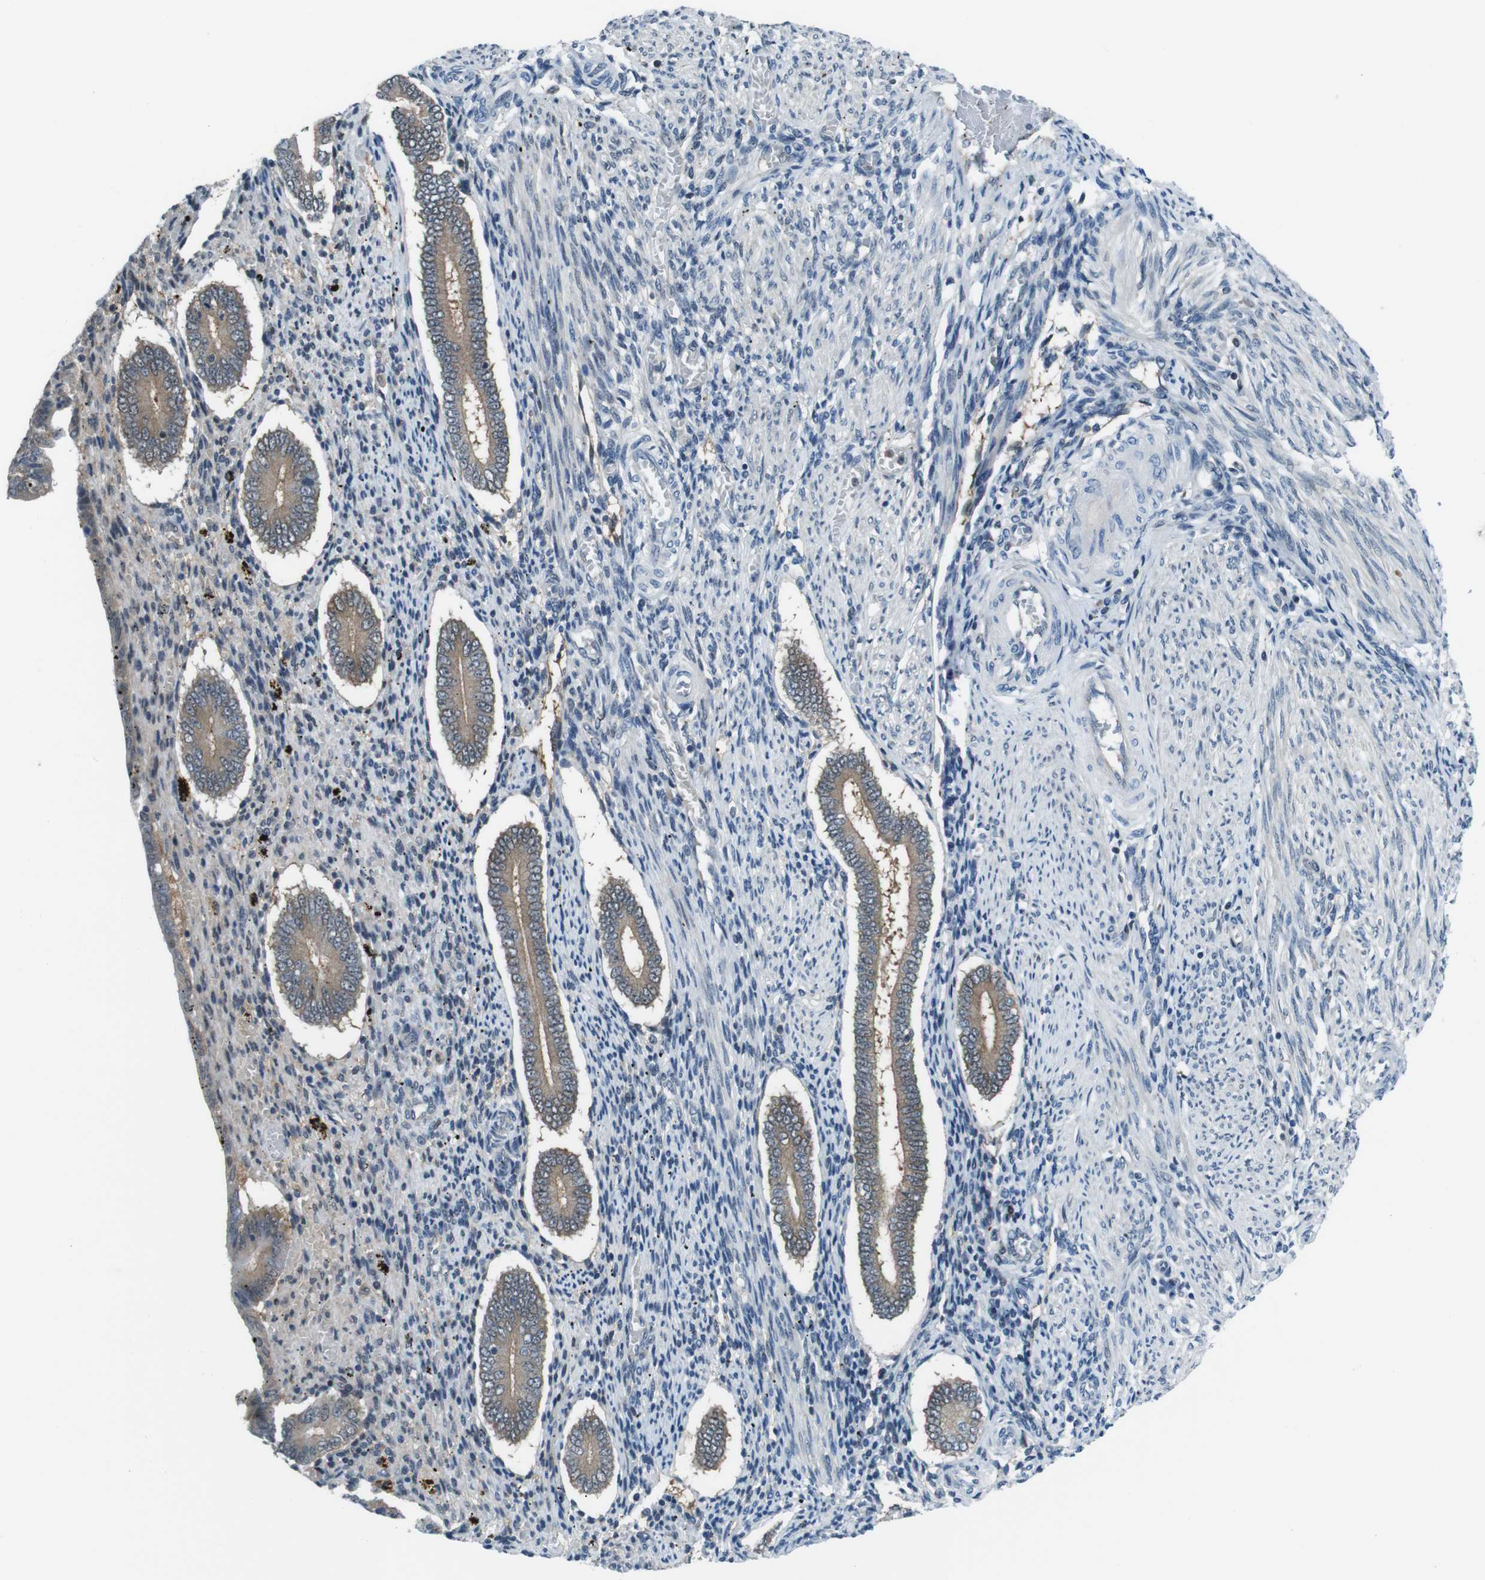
{"staining": {"intensity": "negative", "quantity": "none", "location": "none"}, "tissue": "endometrium", "cell_type": "Cells in endometrial stroma", "image_type": "normal", "snomed": [{"axis": "morphology", "description": "Normal tissue, NOS"}, {"axis": "topography", "description": "Endometrium"}], "caption": "DAB immunohistochemical staining of unremarkable endometrium exhibits no significant staining in cells in endometrial stroma.", "gene": "LRP5", "patient": {"sex": "female", "age": 42}}